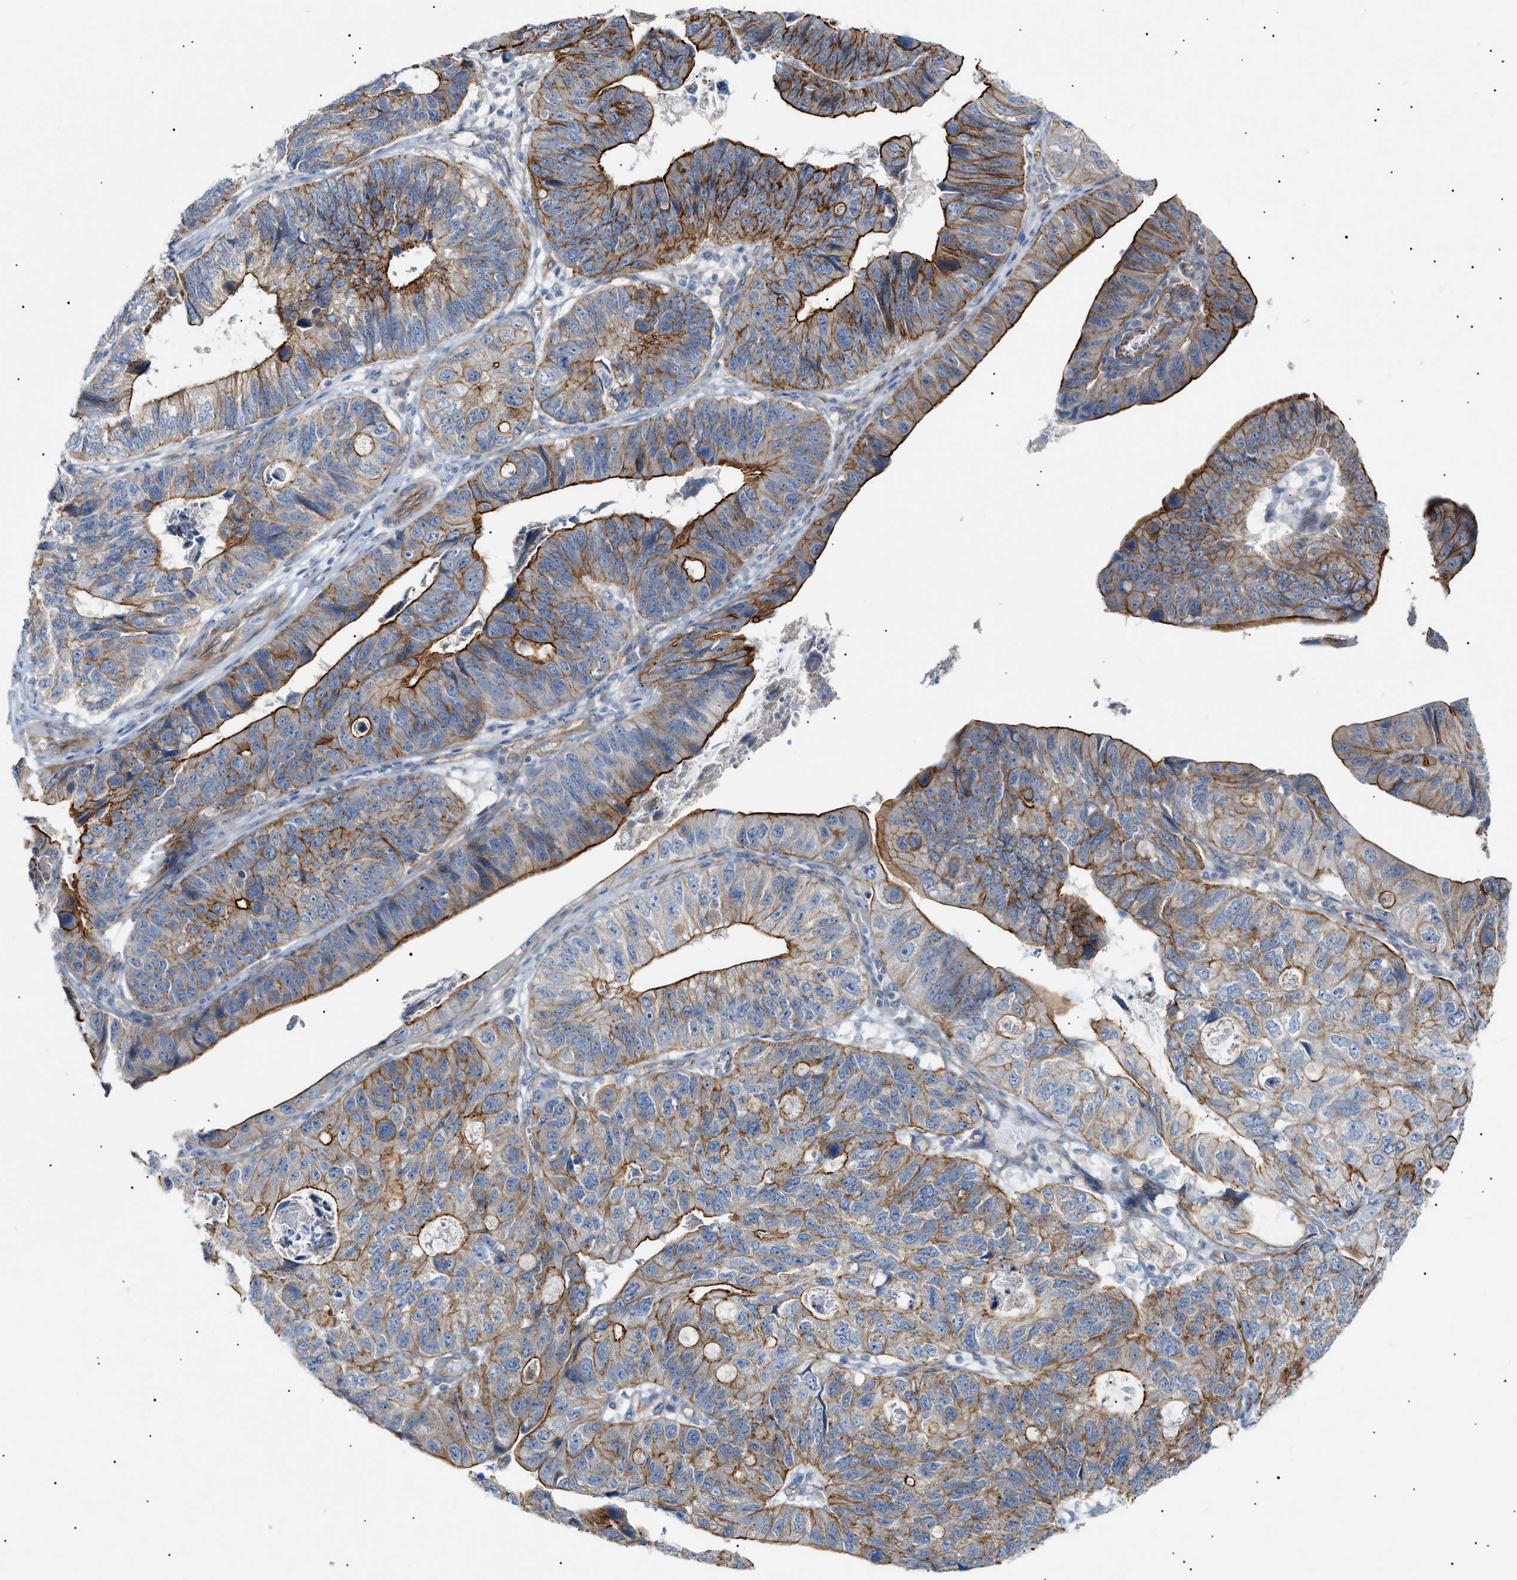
{"staining": {"intensity": "strong", "quantity": "25%-75%", "location": "cytoplasmic/membranous"}, "tissue": "stomach cancer", "cell_type": "Tumor cells", "image_type": "cancer", "snomed": [{"axis": "morphology", "description": "Adenocarcinoma, NOS"}, {"axis": "topography", "description": "Stomach"}], "caption": "Stomach cancer tissue exhibits strong cytoplasmic/membranous staining in about 25%-75% of tumor cells", "gene": "ZFHX2", "patient": {"sex": "male", "age": 59}}